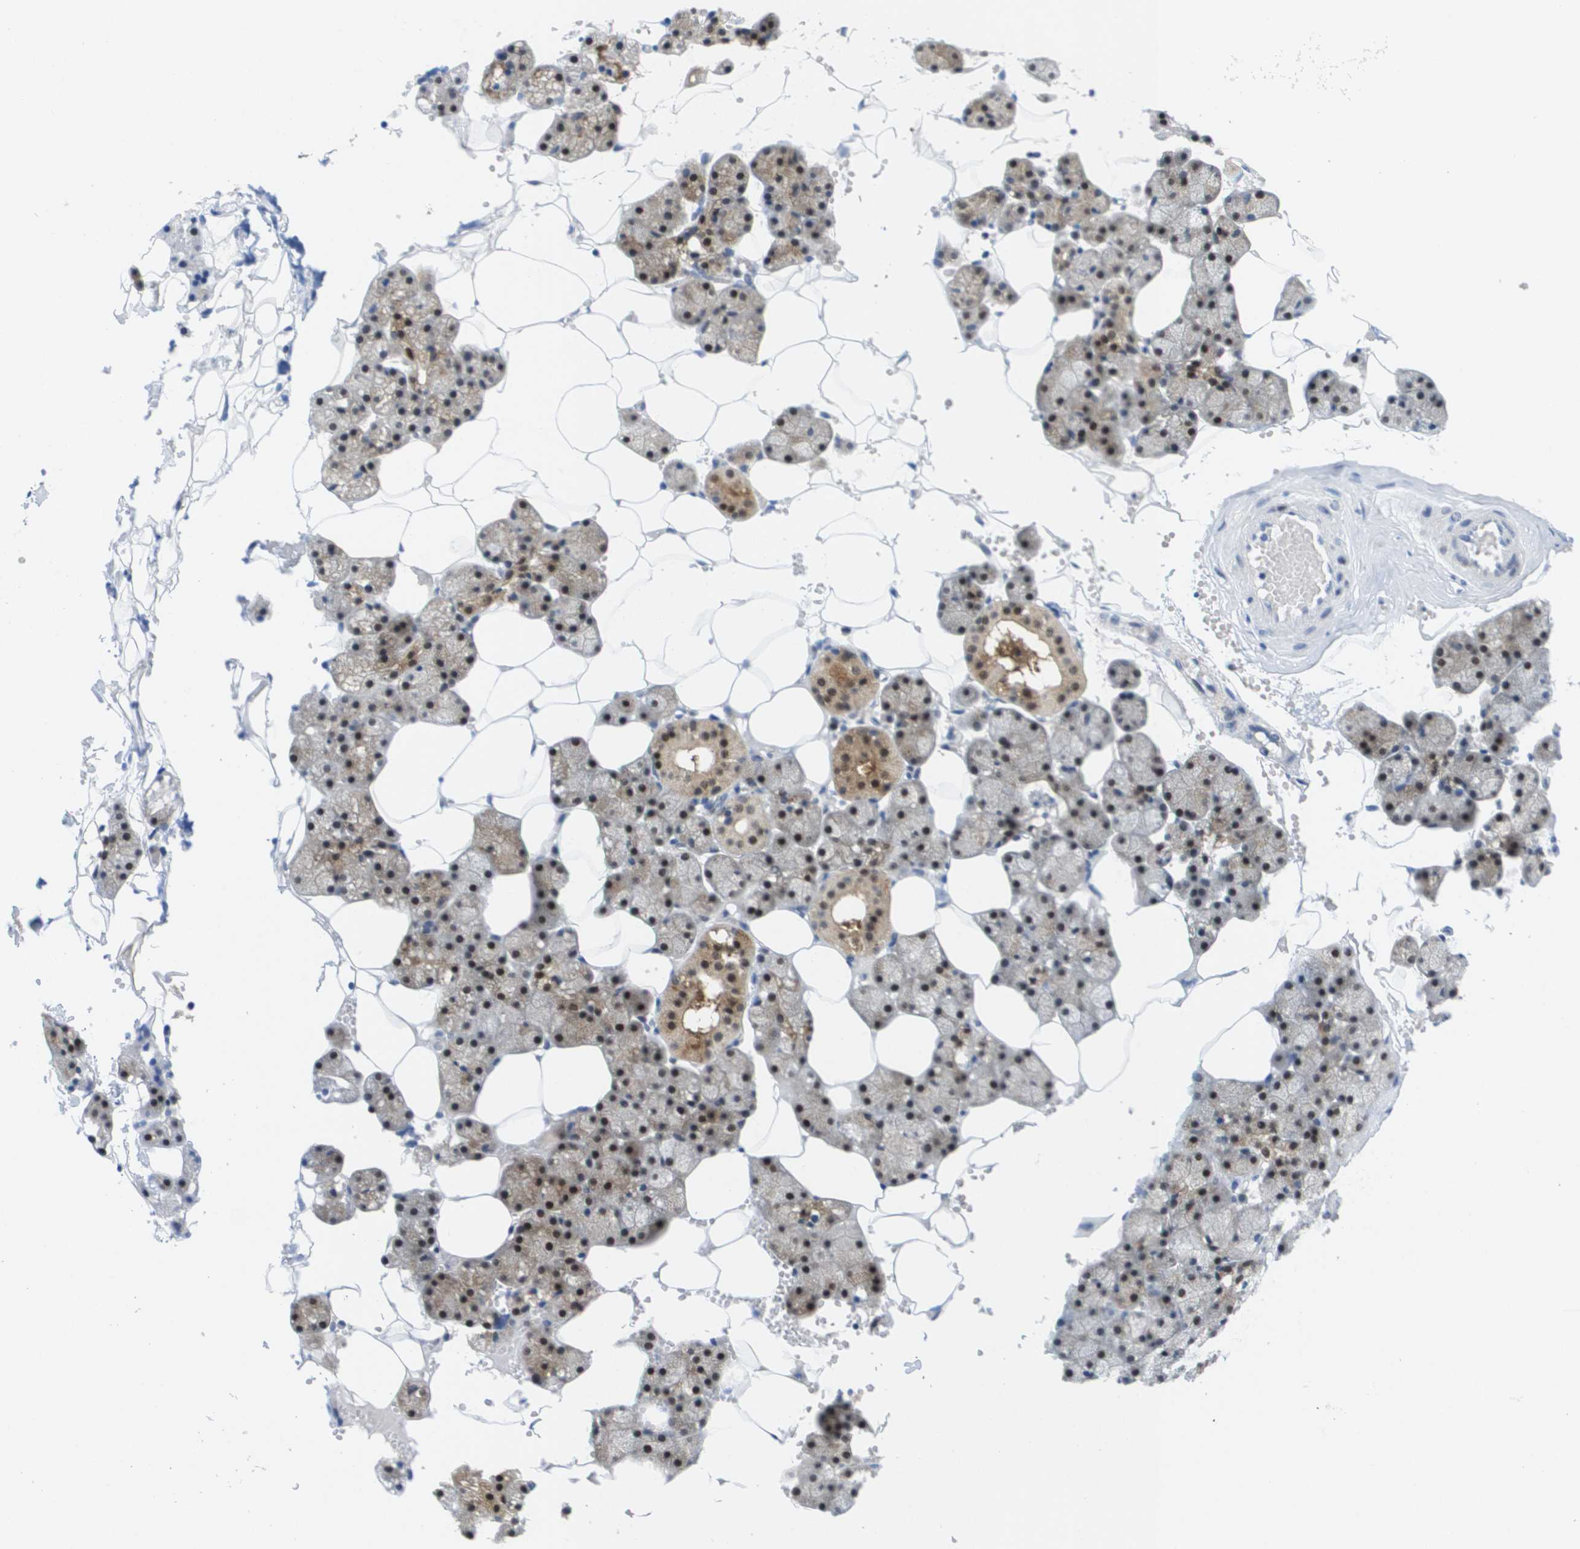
{"staining": {"intensity": "strong", "quantity": ">75%", "location": "cytoplasmic/membranous,nuclear"}, "tissue": "salivary gland", "cell_type": "Glandular cells", "image_type": "normal", "snomed": [{"axis": "morphology", "description": "Normal tissue, NOS"}, {"axis": "topography", "description": "Salivary gland"}], "caption": "Protein analysis of unremarkable salivary gland reveals strong cytoplasmic/membranous,nuclear positivity in about >75% of glandular cells.", "gene": "FKBP4", "patient": {"sex": "male", "age": 62}}